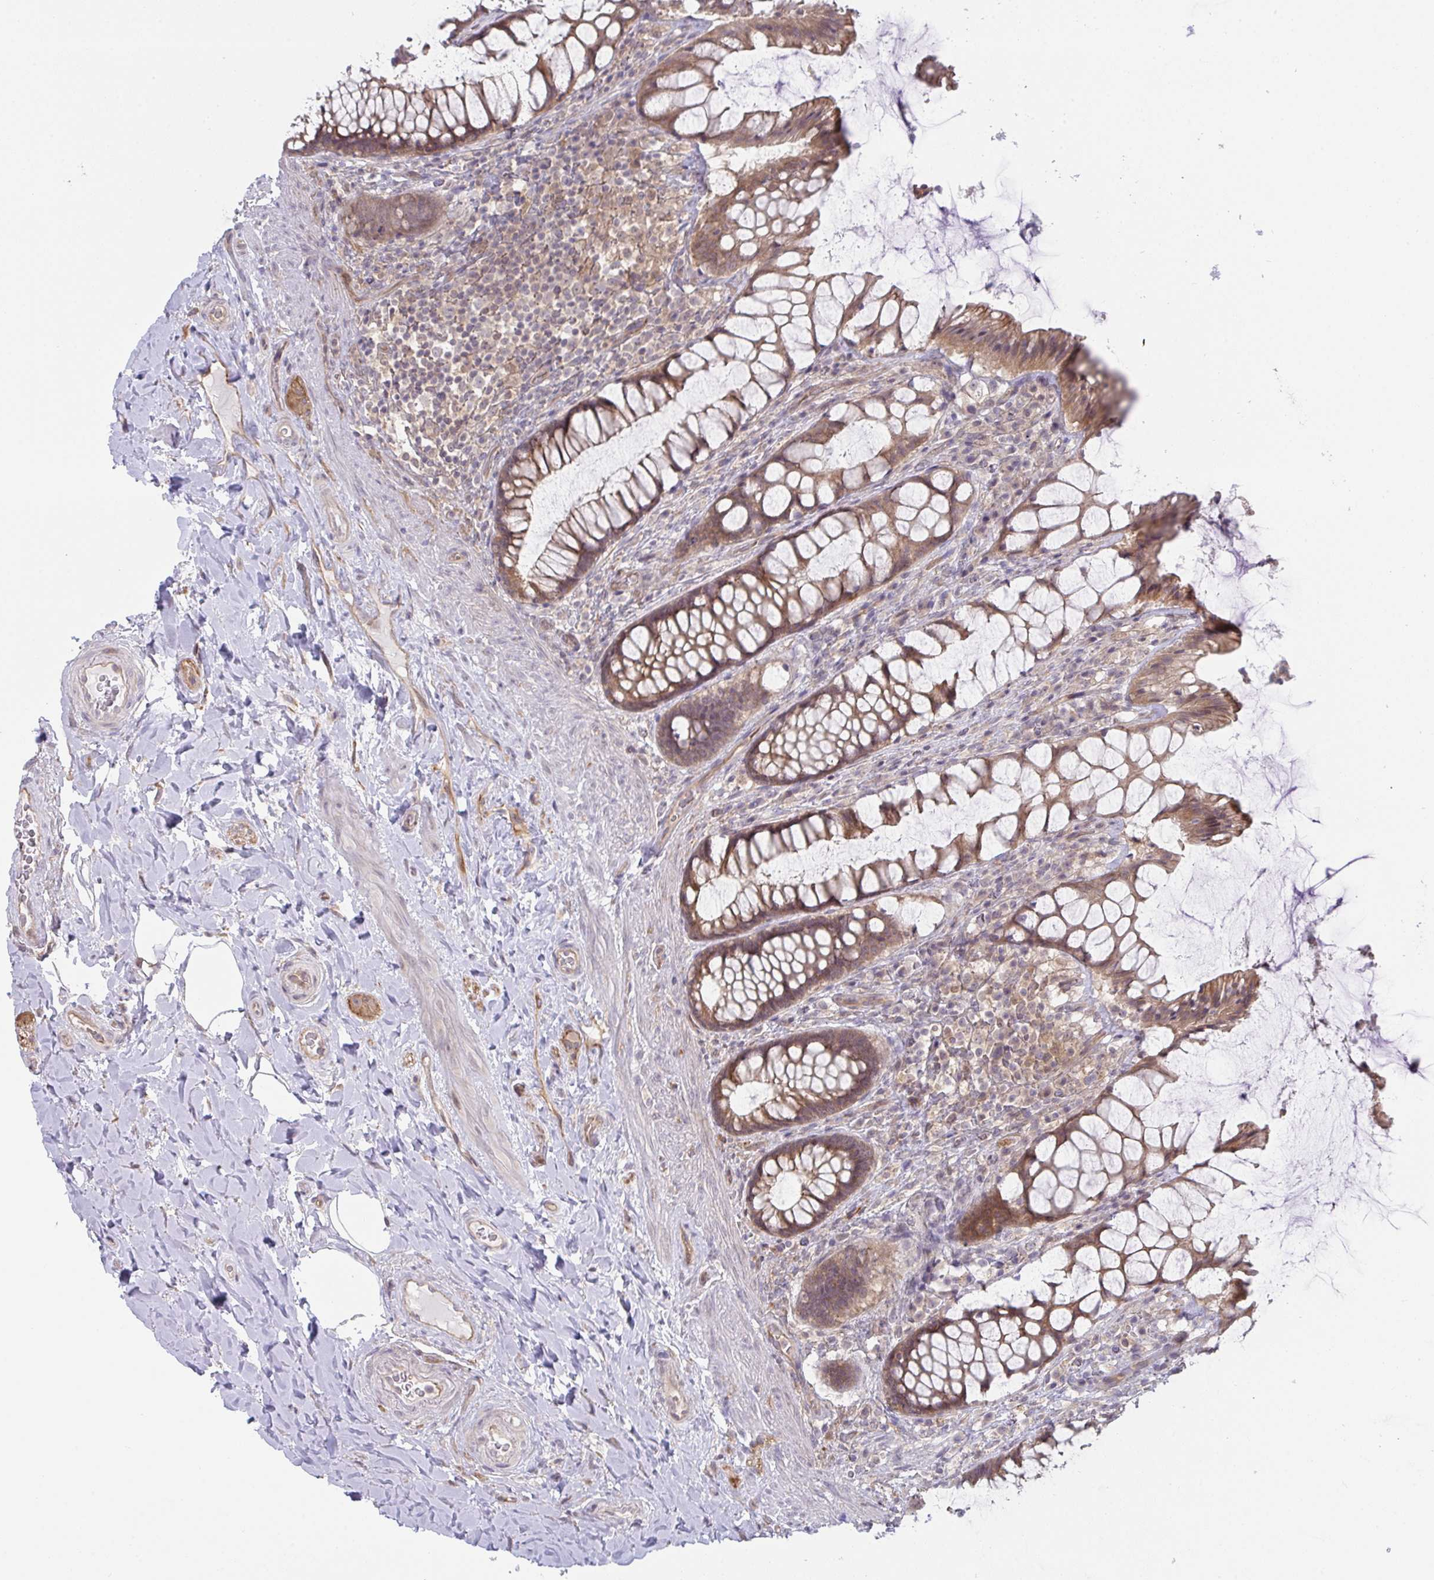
{"staining": {"intensity": "moderate", "quantity": ">75%", "location": "cytoplasmic/membranous"}, "tissue": "rectum", "cell_type": "Glandular cells", "image_type": "normal", "snomed": [{"axis": "morphology", "description": "Normal tissue, NOS"}, {"axis": "topography", "description": "Rectum"}], "caption": "High-power microscopy captured an immunohistochemistry image of unremarkable rectum, revealing moderate cytoplasmic/membranous expression in about >75% of glandular cells. The protein is shown in brown color, while the nuclei are stained blue.", "gene": "CASP9", "patient": {"sex": "female", "age": 58}}